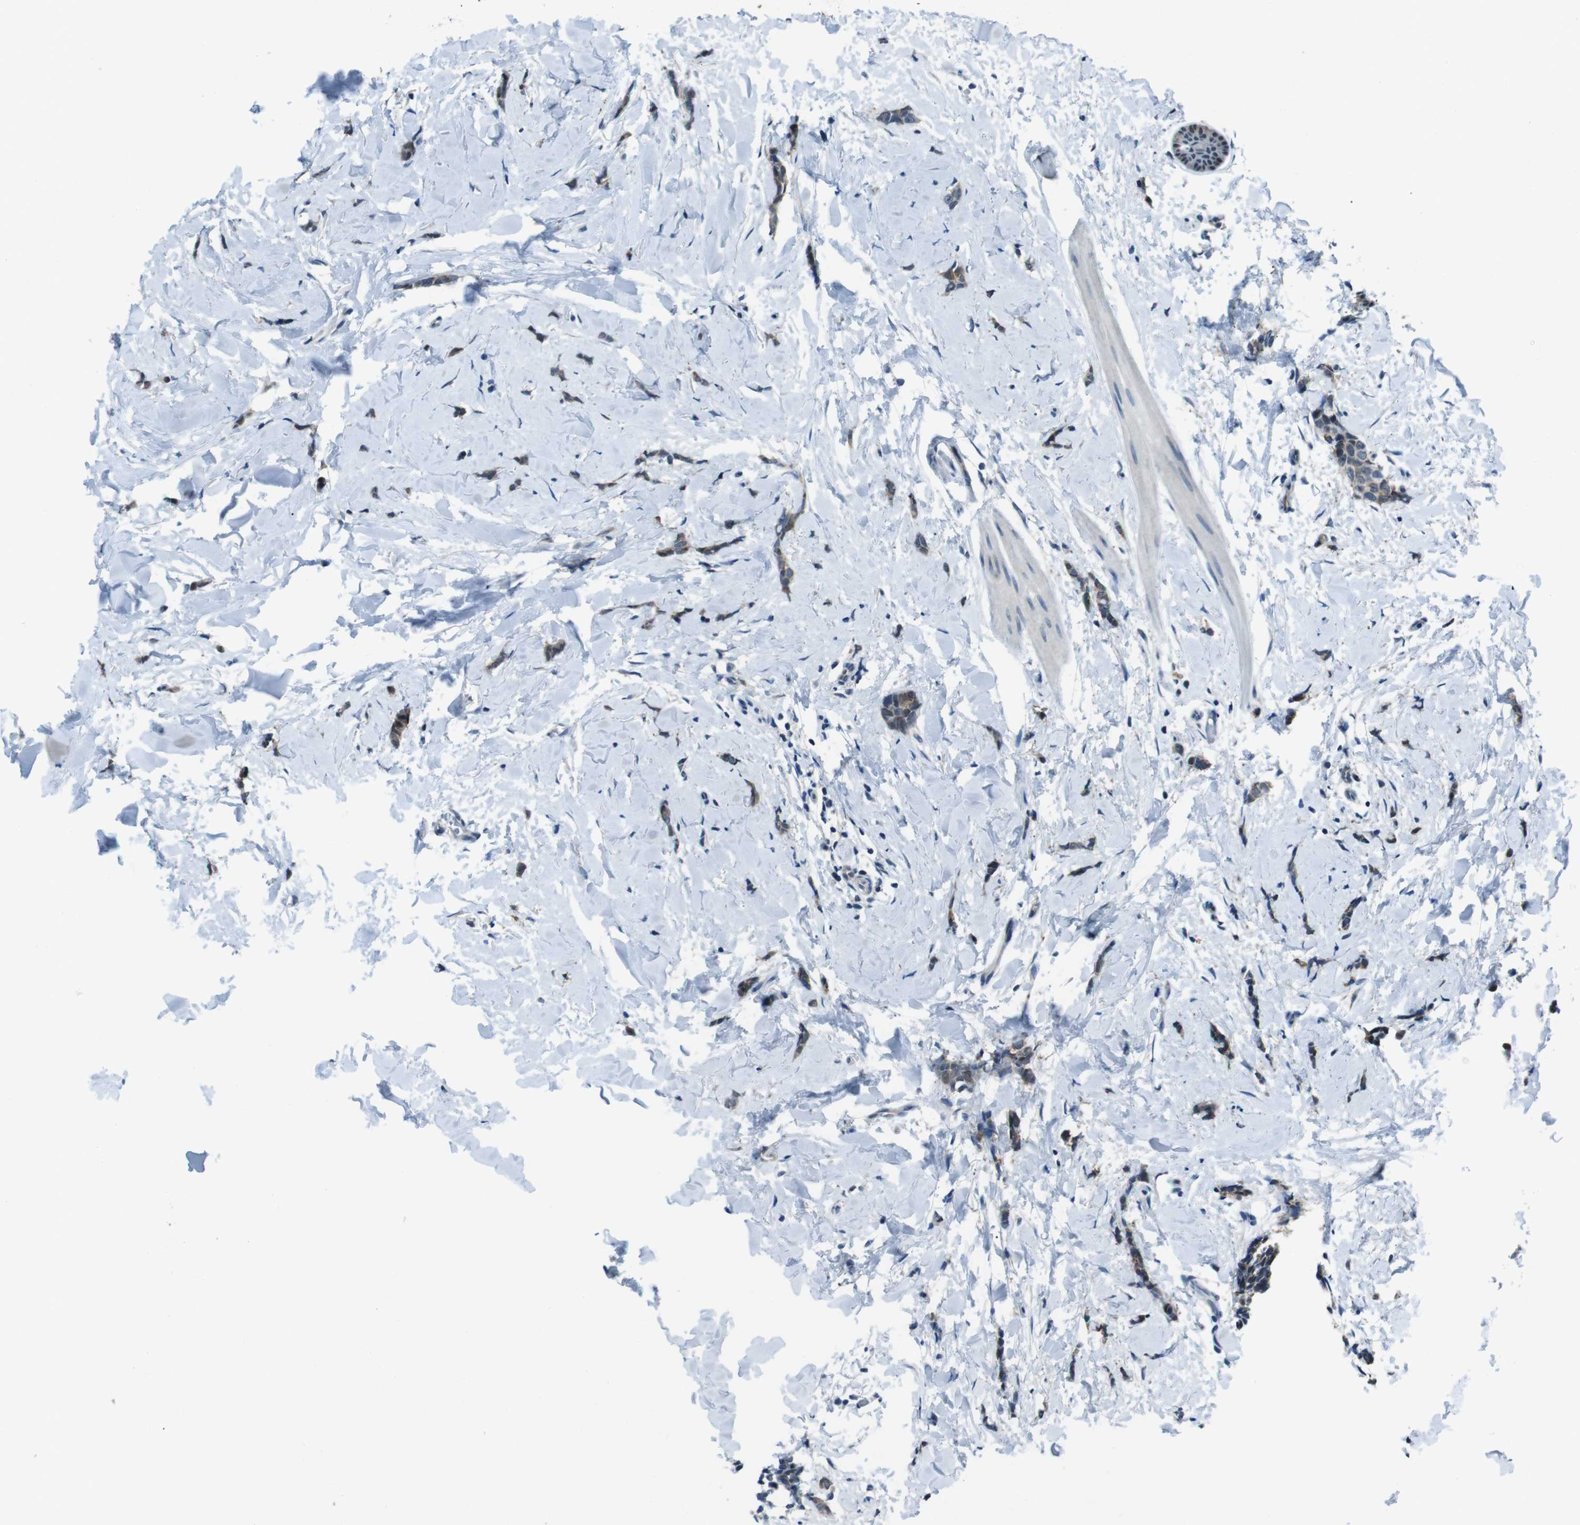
{"staining": {"intensity": "moderate", "quantity": ">75%", "location": "cytoplasmic/membranous"}, "tissue": "breast cancer", "cell_type": "Tumor cells", "image_type": "cancer", "snomed": [{"axis": "morphology", "description": "Lobular carcinoma"}, {"axis": "topography", "description": "Skin"}, {"axis": "topography", "description": "Breast"}], "caption": "High-power microscopy captured an immunohistochemistry image of breast lobular carcinoma, revealing moderate cytoplasmic/membranous staining in about >75% of tumor cells. (Brightfield microscopy of DAB IHC at high magnification).", "gene": "LRP5", "patient": {"sex": "female", "age": 46}}